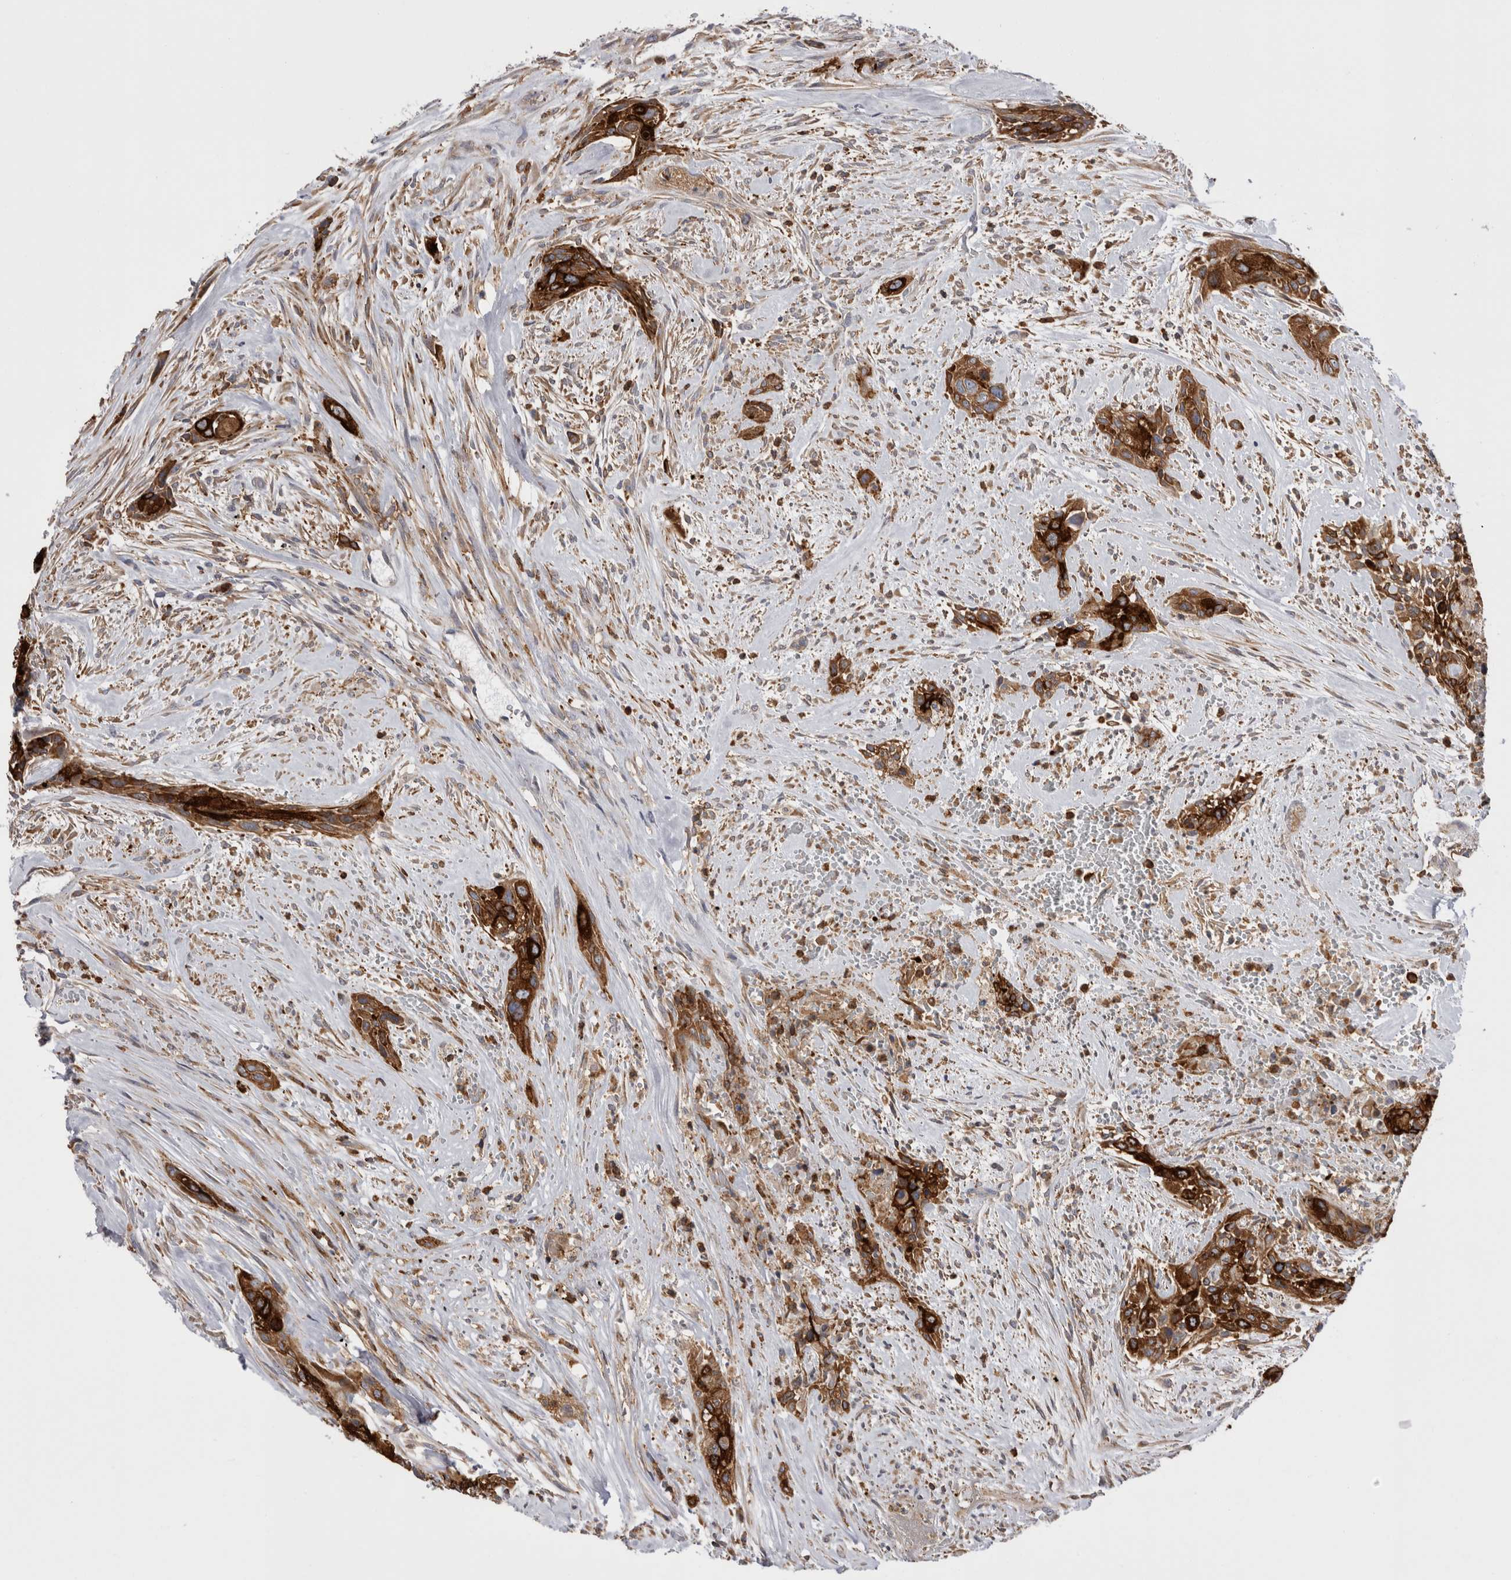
{"staining": {"intensity": "strong", "quantity": ">75%", "location": "cytoplasmic/membranous"}, "tissue": "urothelial cancer", "cell_type": "Tumor cells", "image_type": "cancer", "snomed": [{"axis": "morphology", "description": "Urothelial carcinoma, High grade"}, {"axis": "topography", "description": "Urinary bladder"}], "caption": "Strong cytoplasmic/membranous positivity for a protein is appreciated in about >75% of tumor cells of high-grade urothelial carcinoma using IHC.", "gene": "RAB11FIP1", "patient": {"sex": "male", "age": 35}}